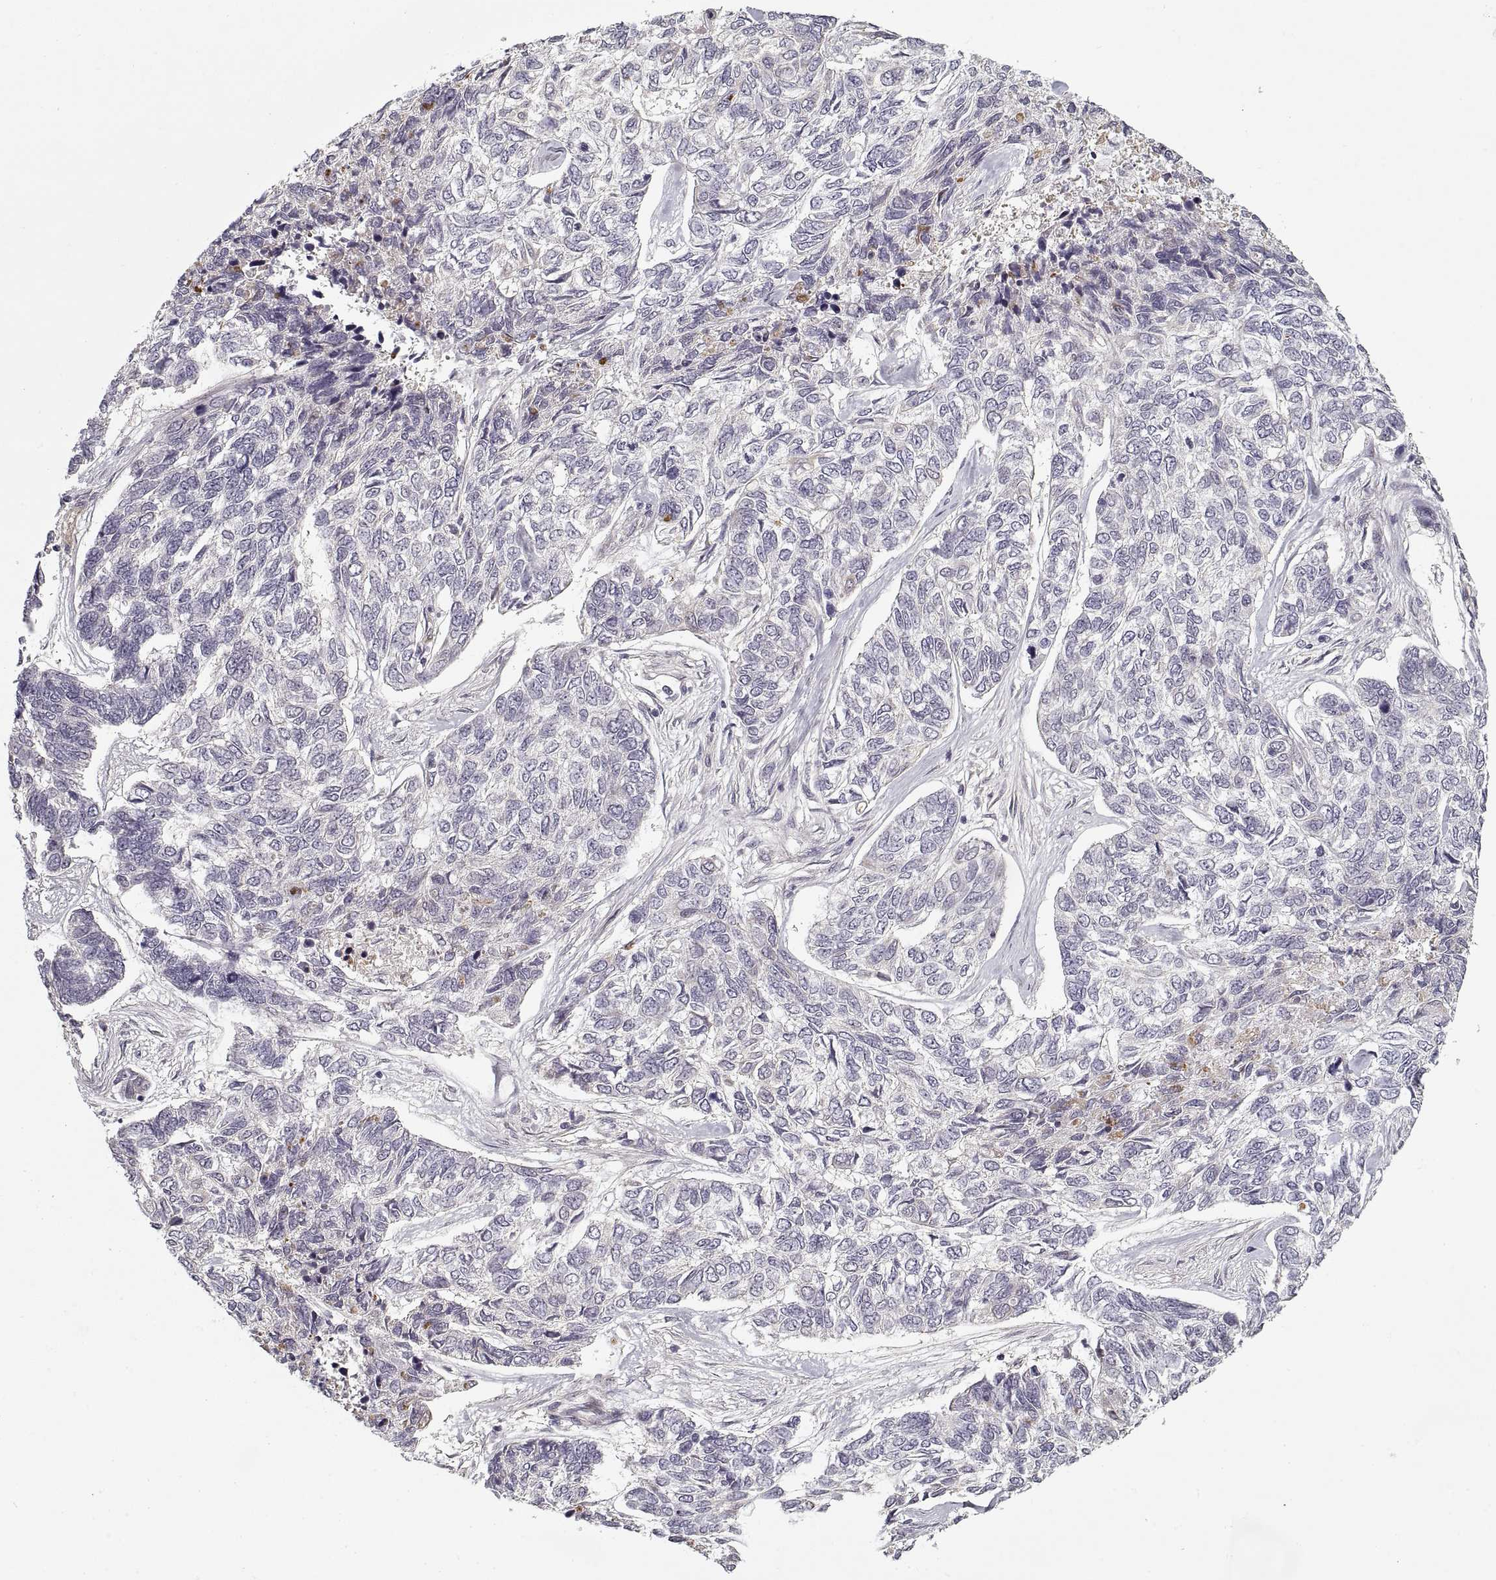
{"staining": {"intensity": "negative", "quantity": "none", "location": "none"}, "tissue": "skin cancer", "cell_type": "Tumor cells", "image_type": "cancer", "snomed": [{"axis": "morphology", "description": "Basal cell carcinoma"}, {"axis": "topography", "description": "Skin"}], "caption": "Skin cancer stained for a protein using IHC demonstrates no positivity tumor cells.", "gene": "LAMB2", "patient": {"sex": "female", "age": 65}}